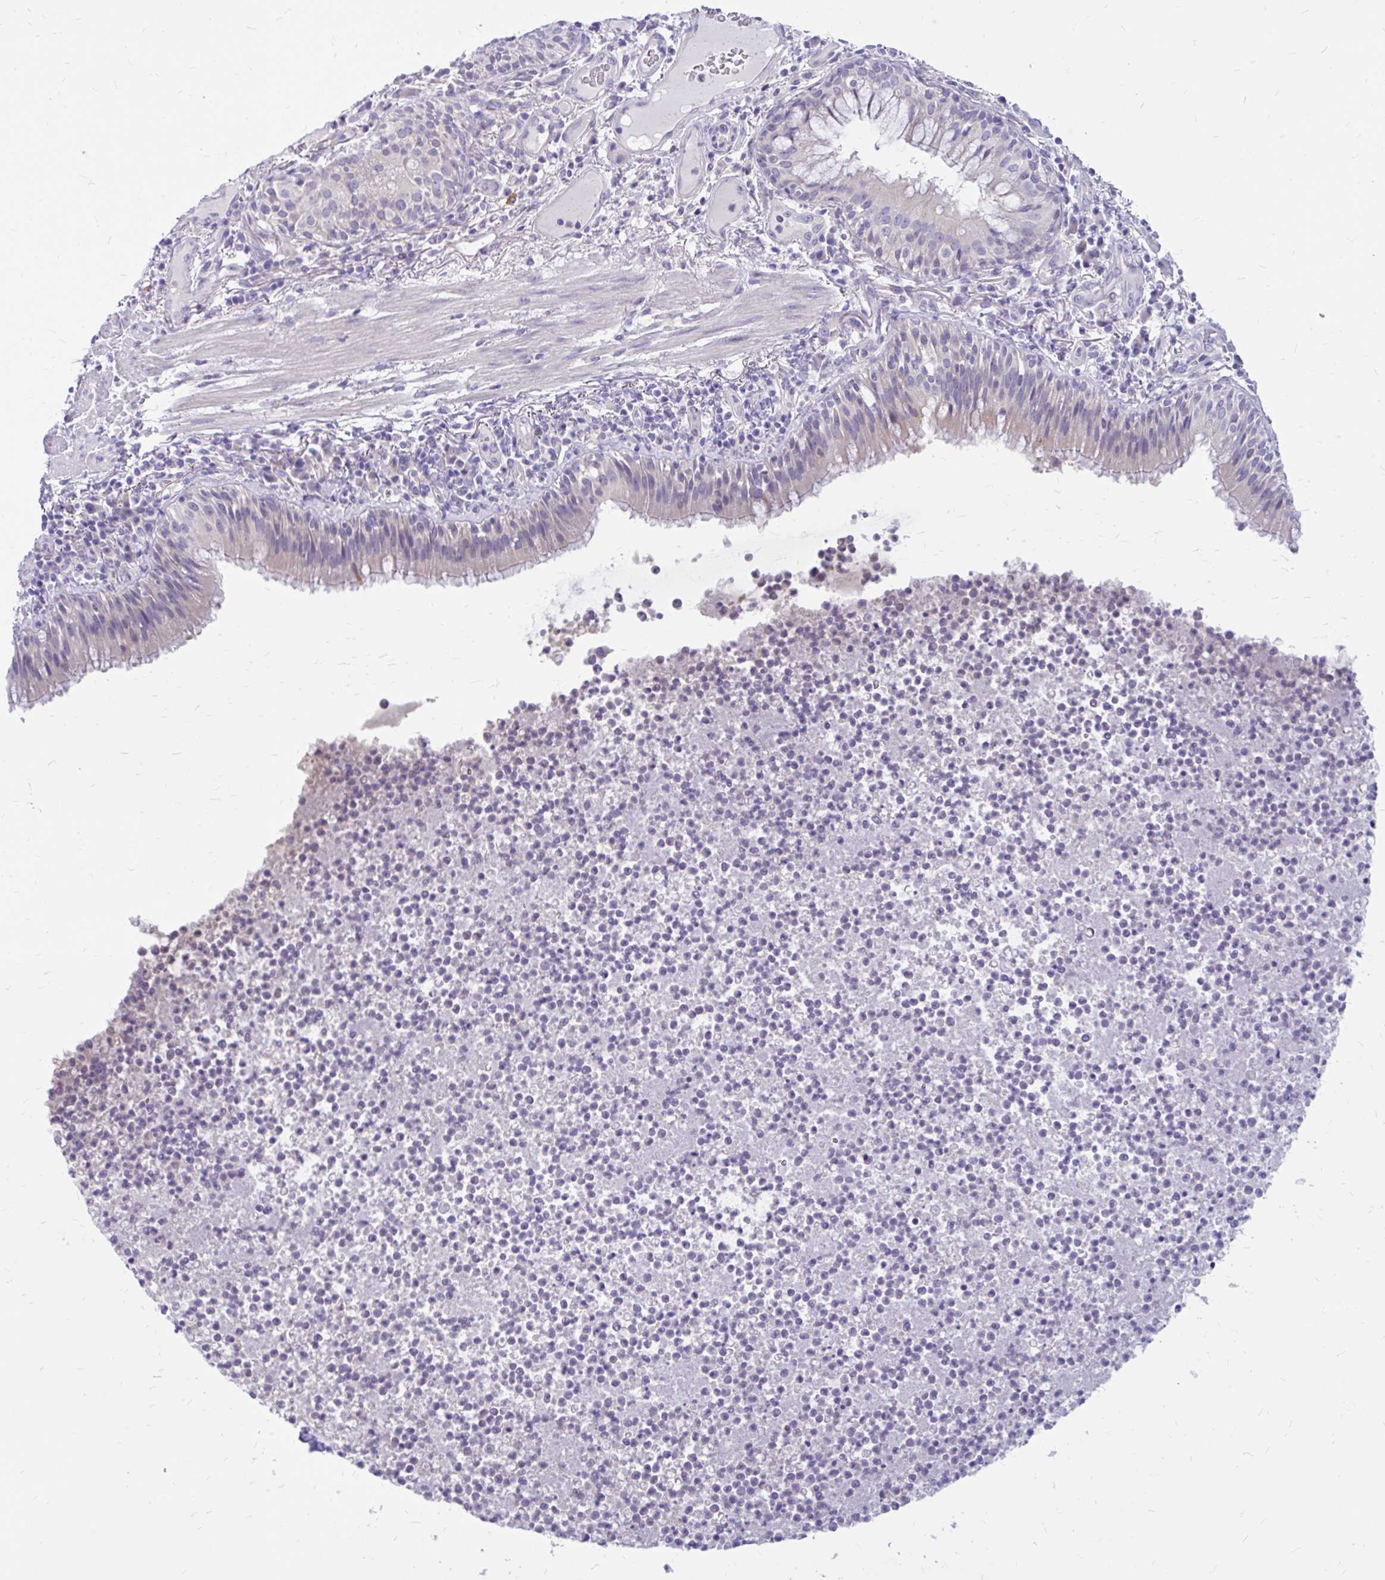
{"staining": {"intensity": "negative", "quantity": "none", "location": "none"}, "tissue": "bronchus", "cell_type": "Respiratory epithelial cells", "image_type": "normal", "snomed": [{"axis": "morphology", "description": "Normal tissue, NOS"}, {"axis": "topography", "description": "Cartilage tissue"}, {"axis": "topography", "description": "Bronchus"}], "caption": "Normal bronchus was stained to show a protein in brown. There is no significant staining in respiratory epithelial cells. (DAB (3,3'-diaminobenzidine) immunohistochemistry (IHC) visualized using brightfield microscopy, high magnification).", "gene": "MAP1LC3A", "patient": {"sex": "male", "age": 56}}